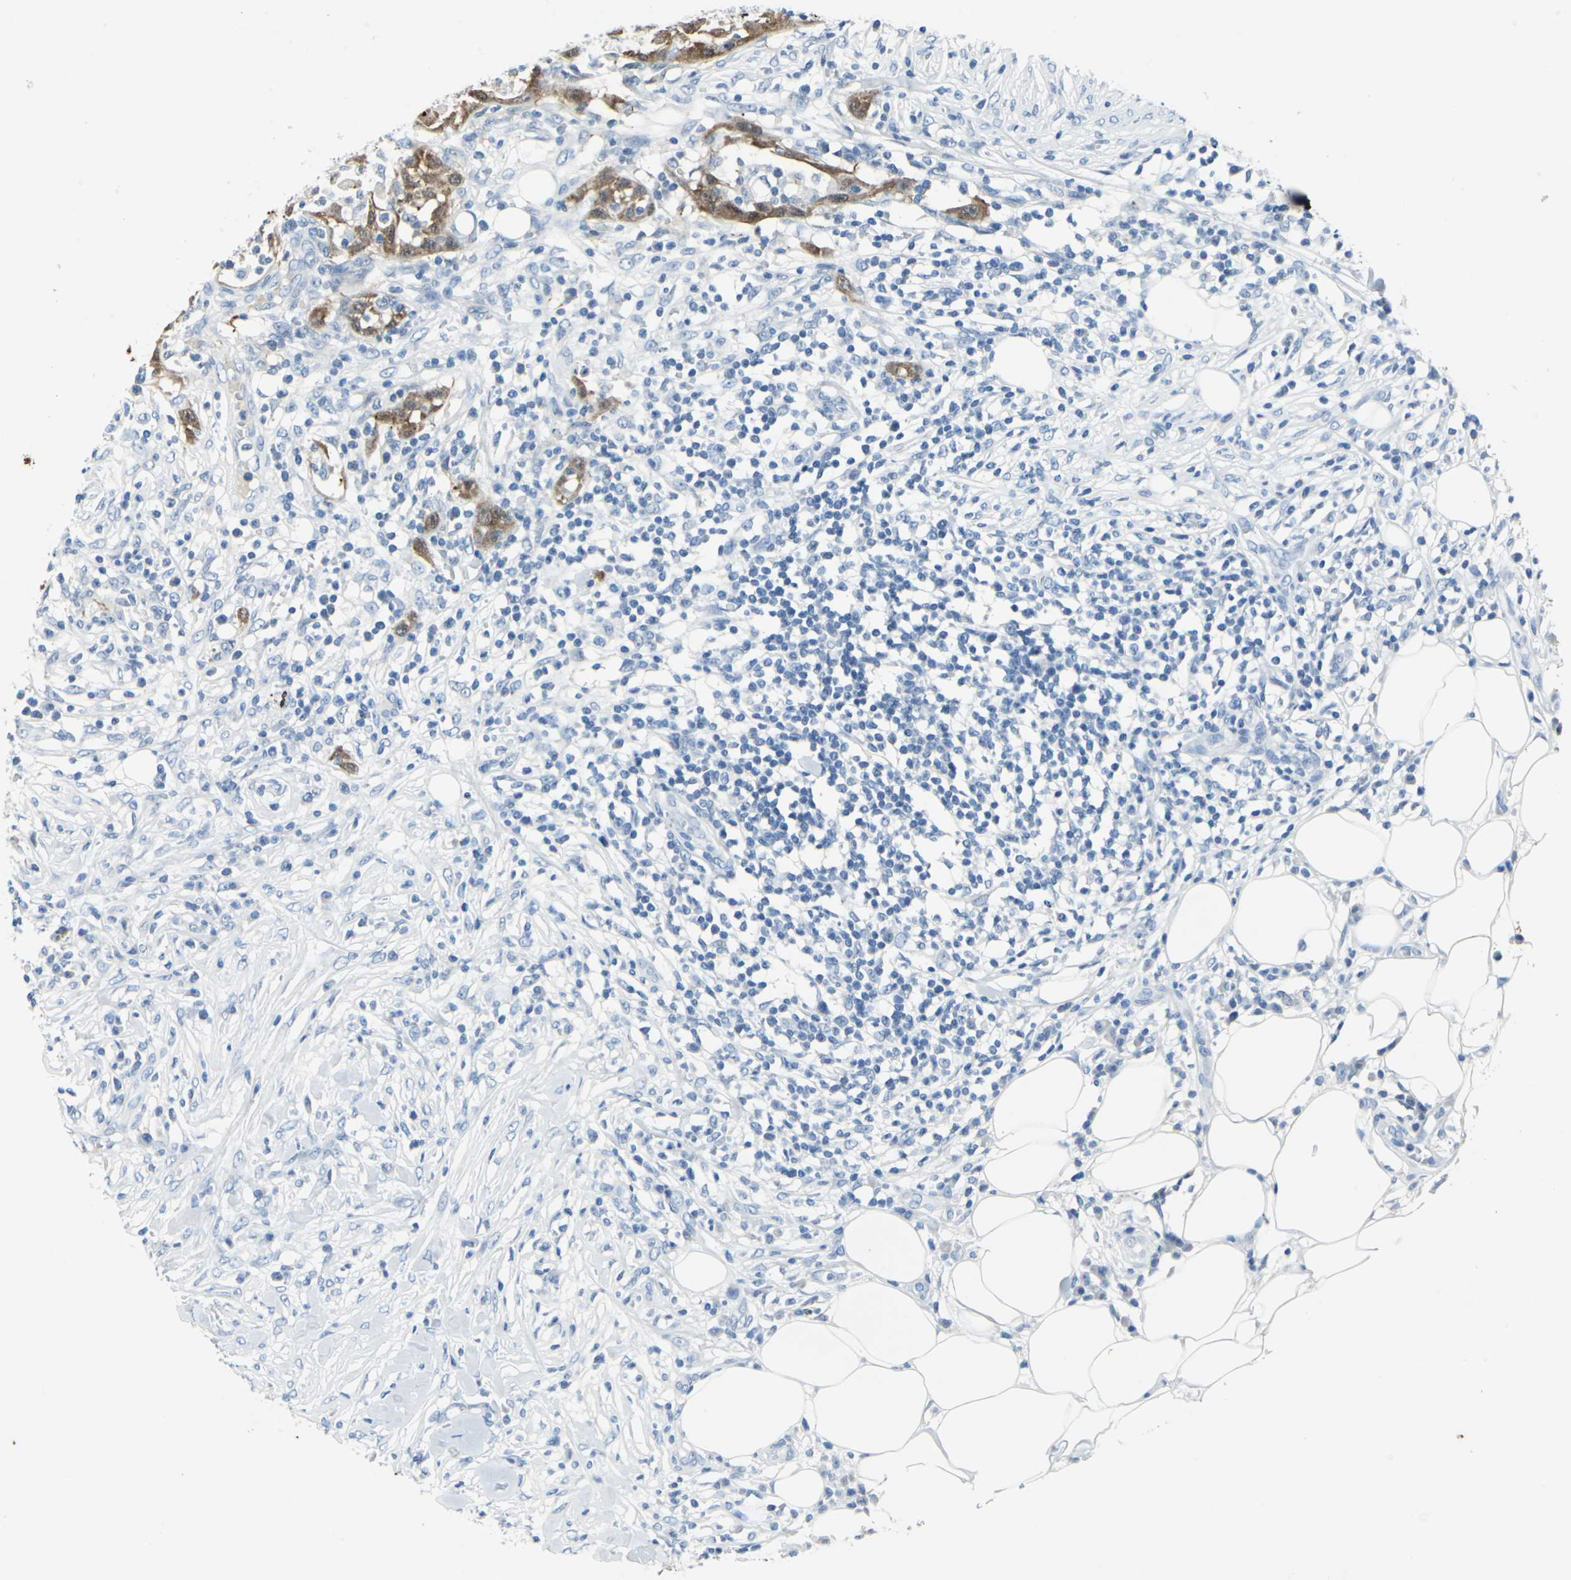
{"staining": {"intensity": "strong", "quantity": ">75%", "location": "cytoplasmic/membranous,nuclear"}, "tissue": "skin cancer", "cell_type": "Tumor cells", "image_type": "cancer", "snomed": [{"axis": "morphology", "description": "Squamous cell carcinoma, NOS"}, {"axis": "topography", "description": "Skin"}], "caption": "Human skin squamous cell carcinoma stained for a protein (brown) displays strong cytoplasmic/membranous and nuclear positive staining in approximately >75% of tumor cells.", "gene": "SFN", "patient": {"sex": "male", "age": 24}}